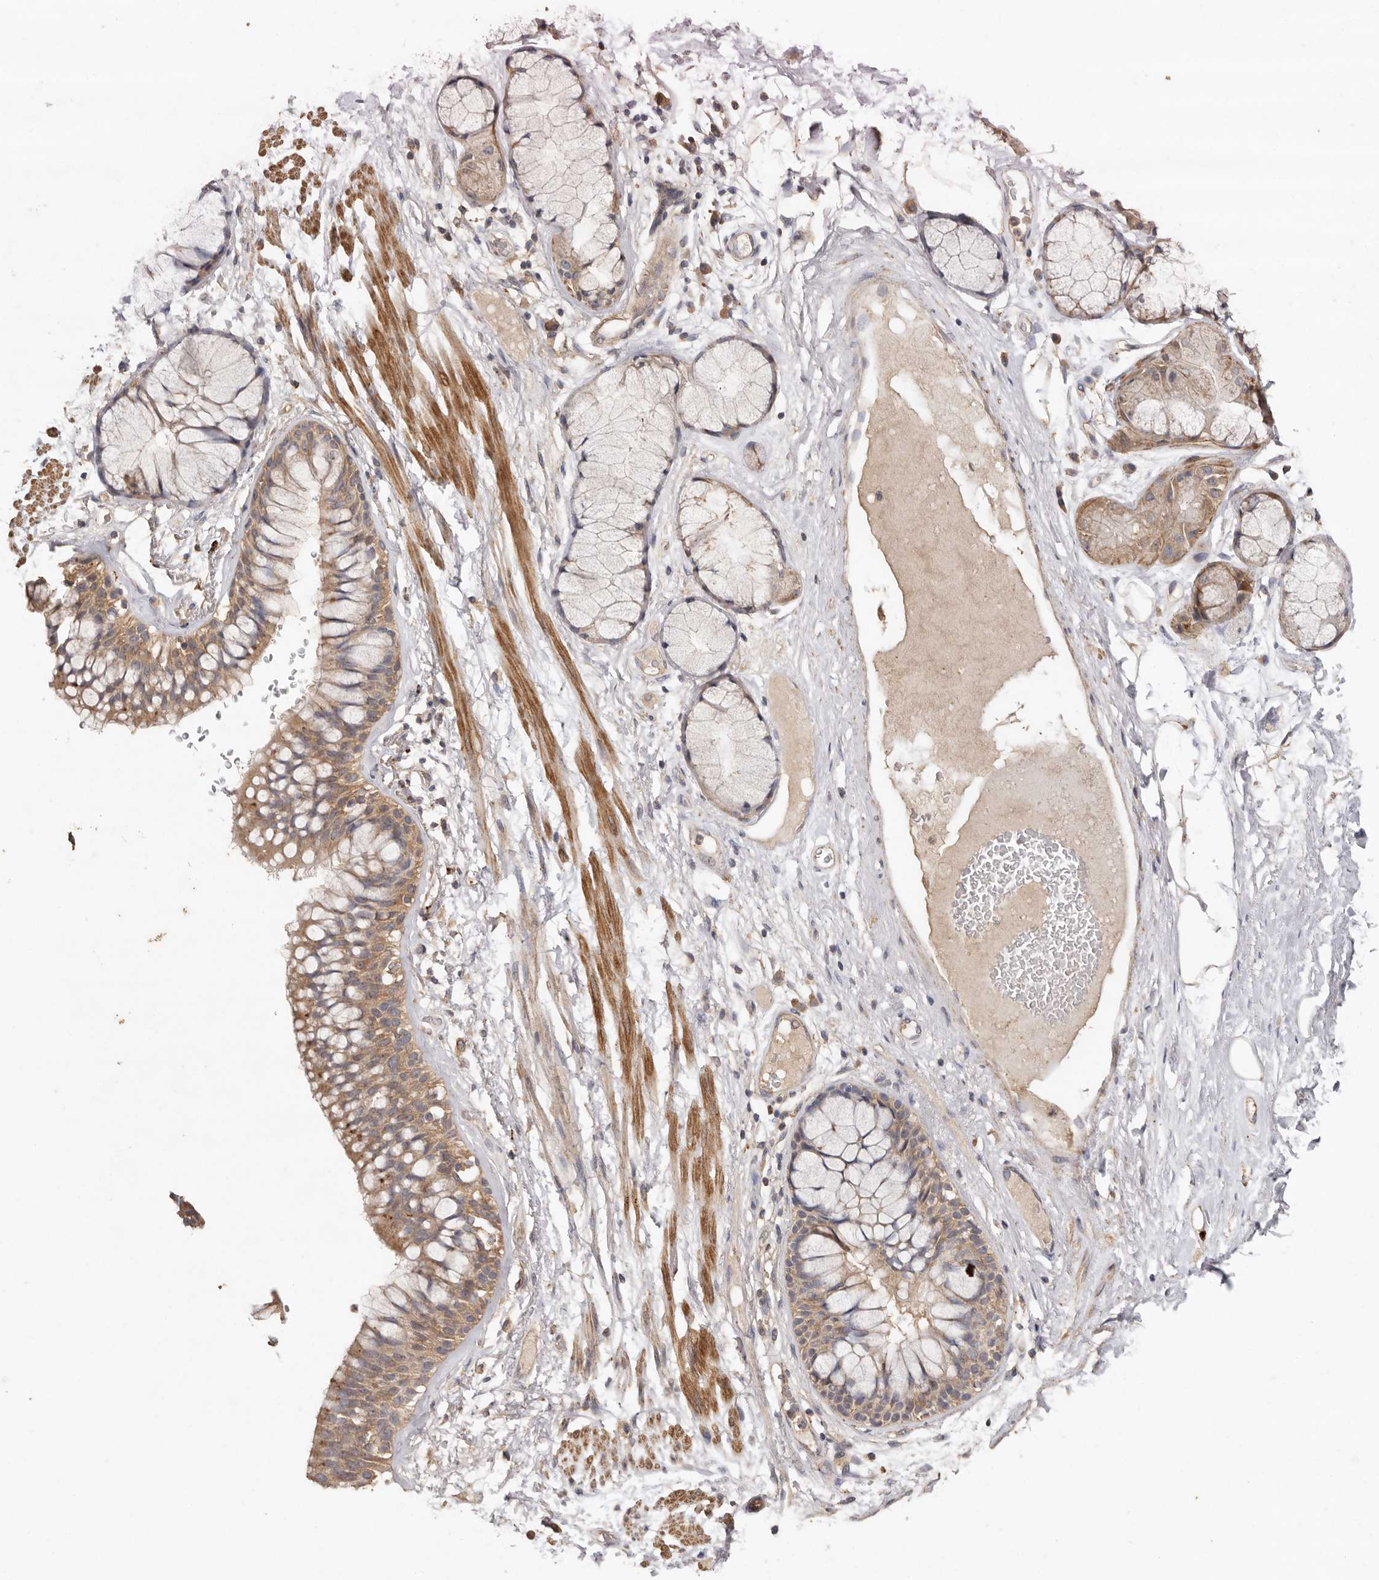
{"staining": {"intensity": "weak", "quantity": ">75%", "location": "cytoplasmic/membranous"}, "tissue": "adipose tissue", "cell_type": "Adipocytes", "image_type": "normal", "snomed": [{"axis": "morphology", "description": "Normal tissue, NOS"}, {"axis": "topography", "description": "Bronchus"}], "caption": "Weak cytoplasmic/membranous staining is seen in about >75% of adipocytes in normal adipose tissue. Immunohistochemistry (ihc) stains the protein of interest in brown and the nuclei are stained blue.", "gene": "RWDD1", "patient": {"sex": "male", "age": 66}}